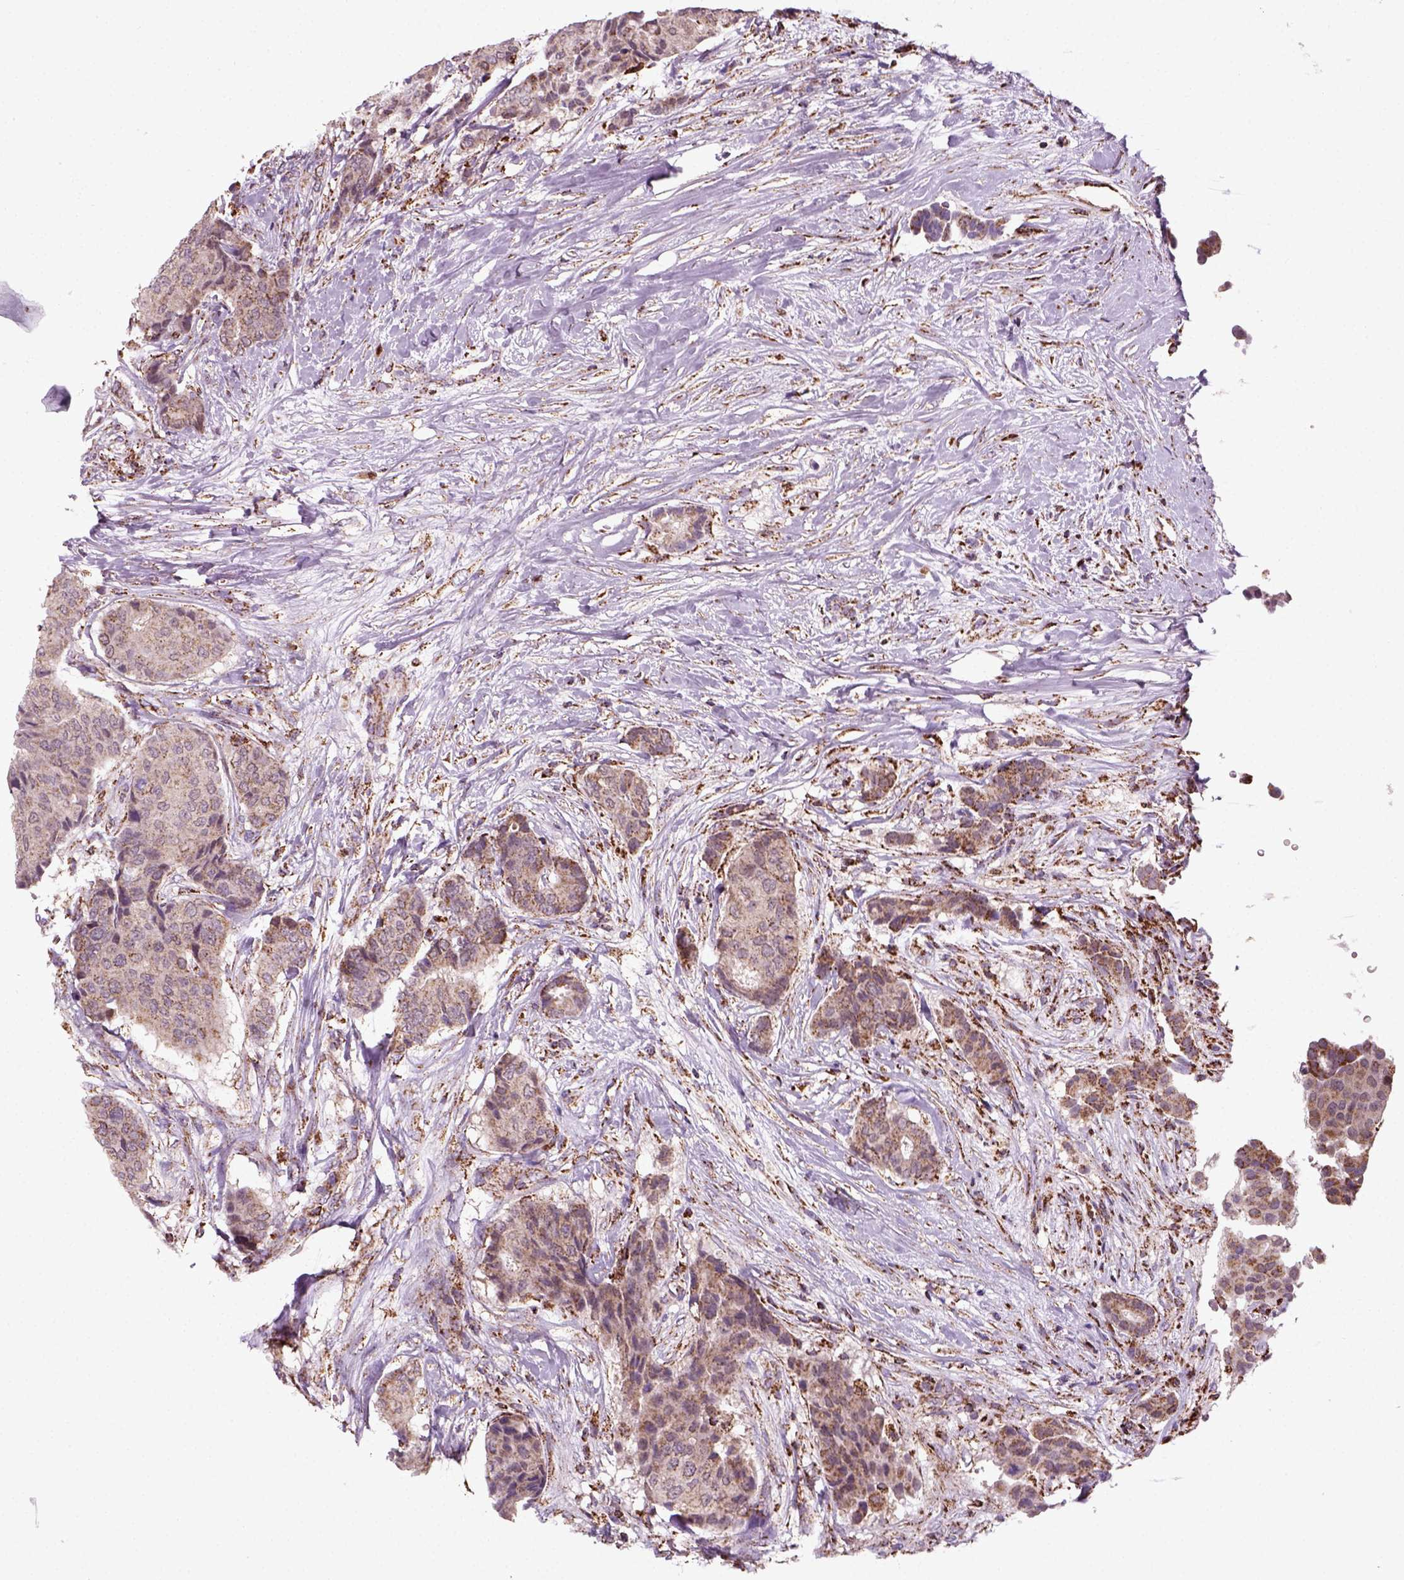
{"staining": {"intensity": "negative", "quantity": "none", "location": "none"}, "tissue": "breast cancer", "cell_type": "Tumor cells", "image_type": "cancer", "snomed": [{"axis": "morphology", "description": "Duct carcinoma"}, {"axis": "topography", "description": "Breast"}], "caption": "Human breast cancer stained for a protein using IHC exhibits no staining in tumor cells.", "gene": "NUDT16L1", "patient": {"sex": "female", "age": 75}}